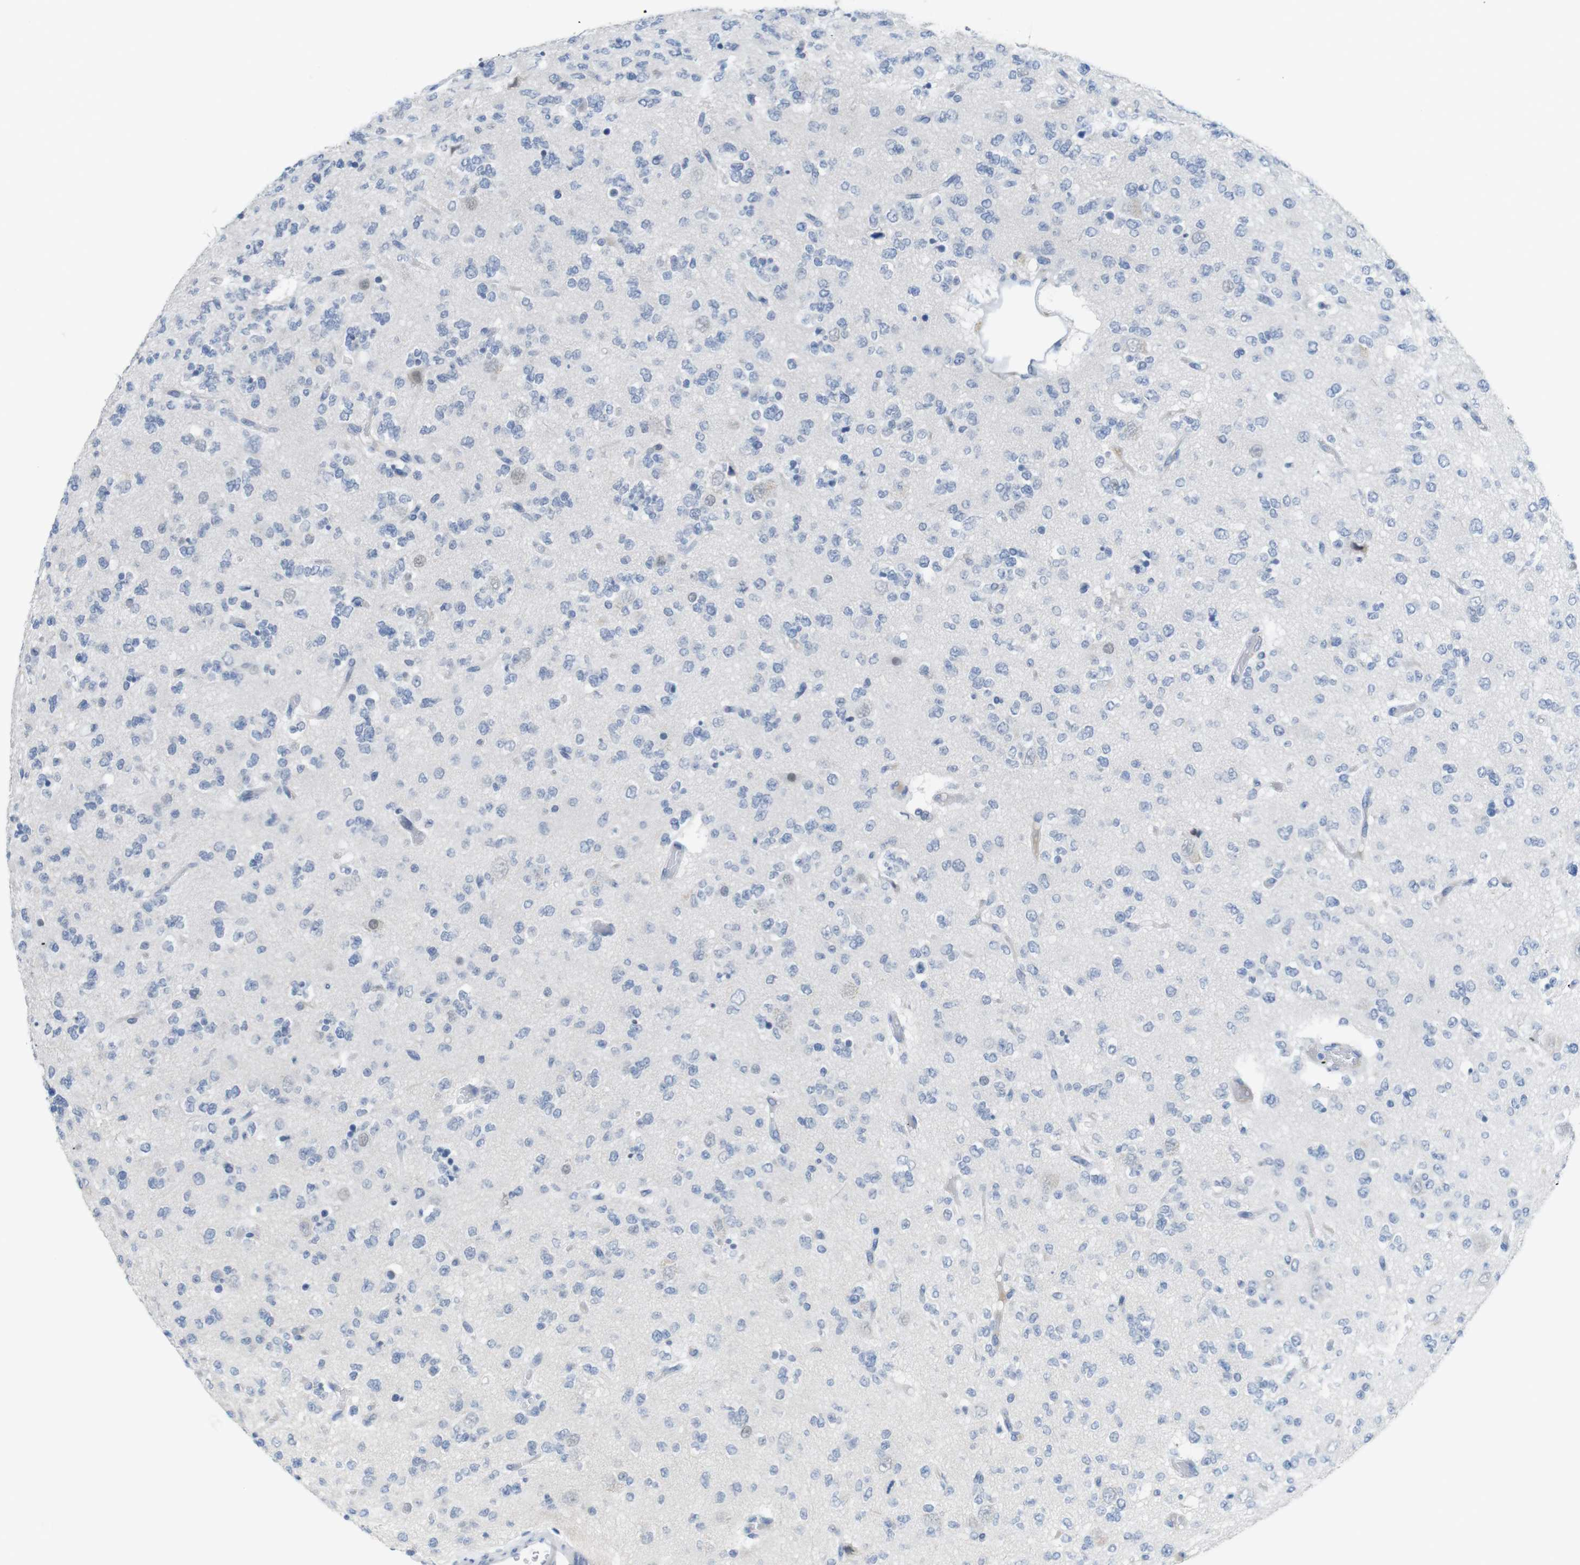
{"staining": {"intensity": "negative", "quantity": "none", "location": "none"}, "tissue": "glioma", "cell_type": "Tumor cells", "image_type": "cancer", "snomed": [{"axis": "morphology", "description": "Glioma, malignant, Low grade"}, {"axis": "topography", "description": "Brain"}], "caption": "Immunohistochemistry (IHC) of human malignant glioma (low-grade) displays no staining in tumor cells.", "gene": "OPN1SW", "patient": {"sex": "male", "age": 38}}